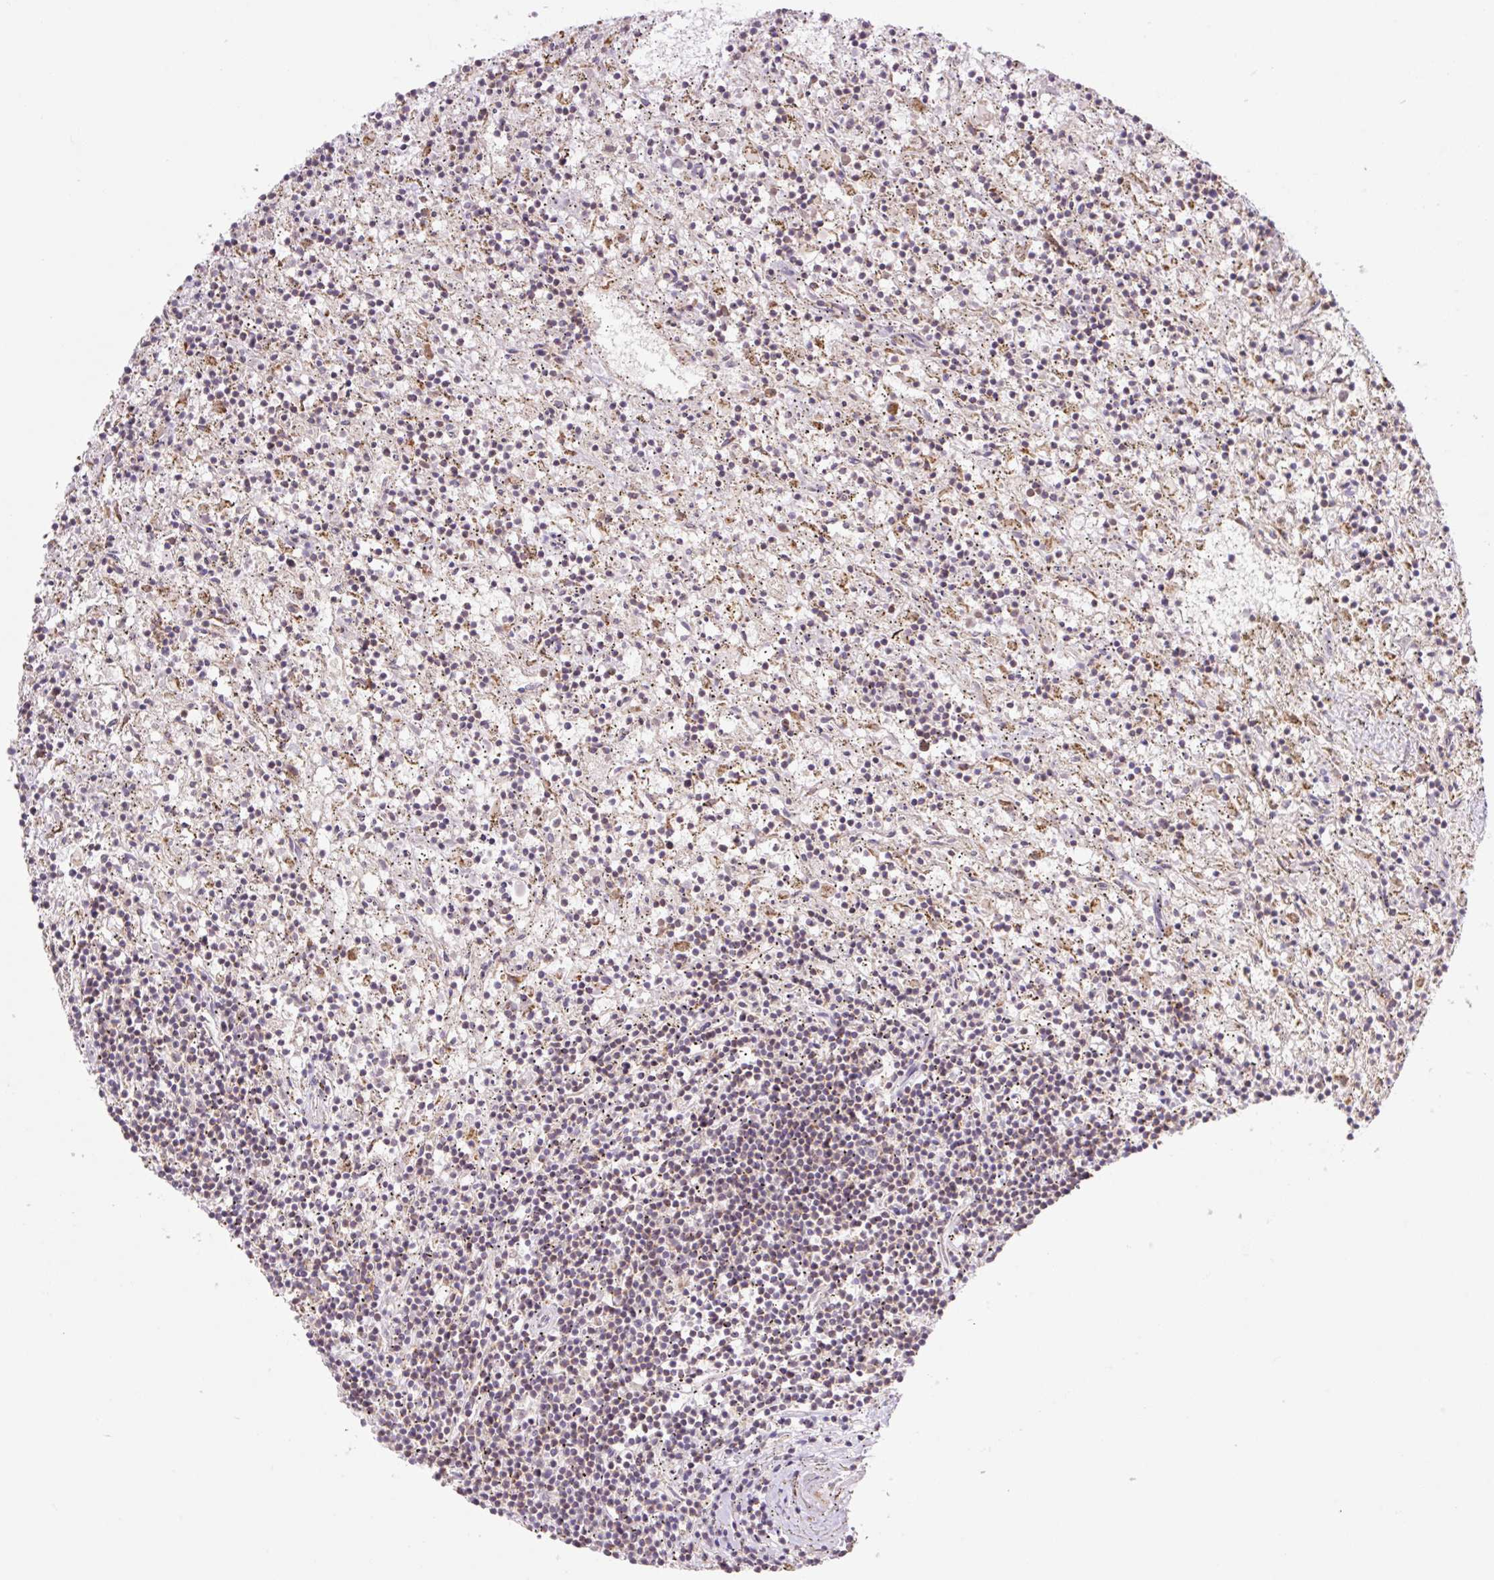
{"staining": {"intensity": "negative", "quantity": "none", "location": "none"}, "tissue": "lymphoma", "cell_type": "Tumor cells", "image_type": "cancer", "snomed": [{"axis": "morphology", "description": "Malignant lymphoma, non-Hodgkin's type, Low grade"}, {"axis": "topography", "description": "Spleen"}], "caption": "Immunohistochemistry (IHC) photomicrograph of human low-grade malignant lymphoma, non-Hodgkin's type stained for a protein (brown), which reveals no expression in tumor cells.", "gene": "GOSR2", "patient": {"sex": "male", "age": 76}}